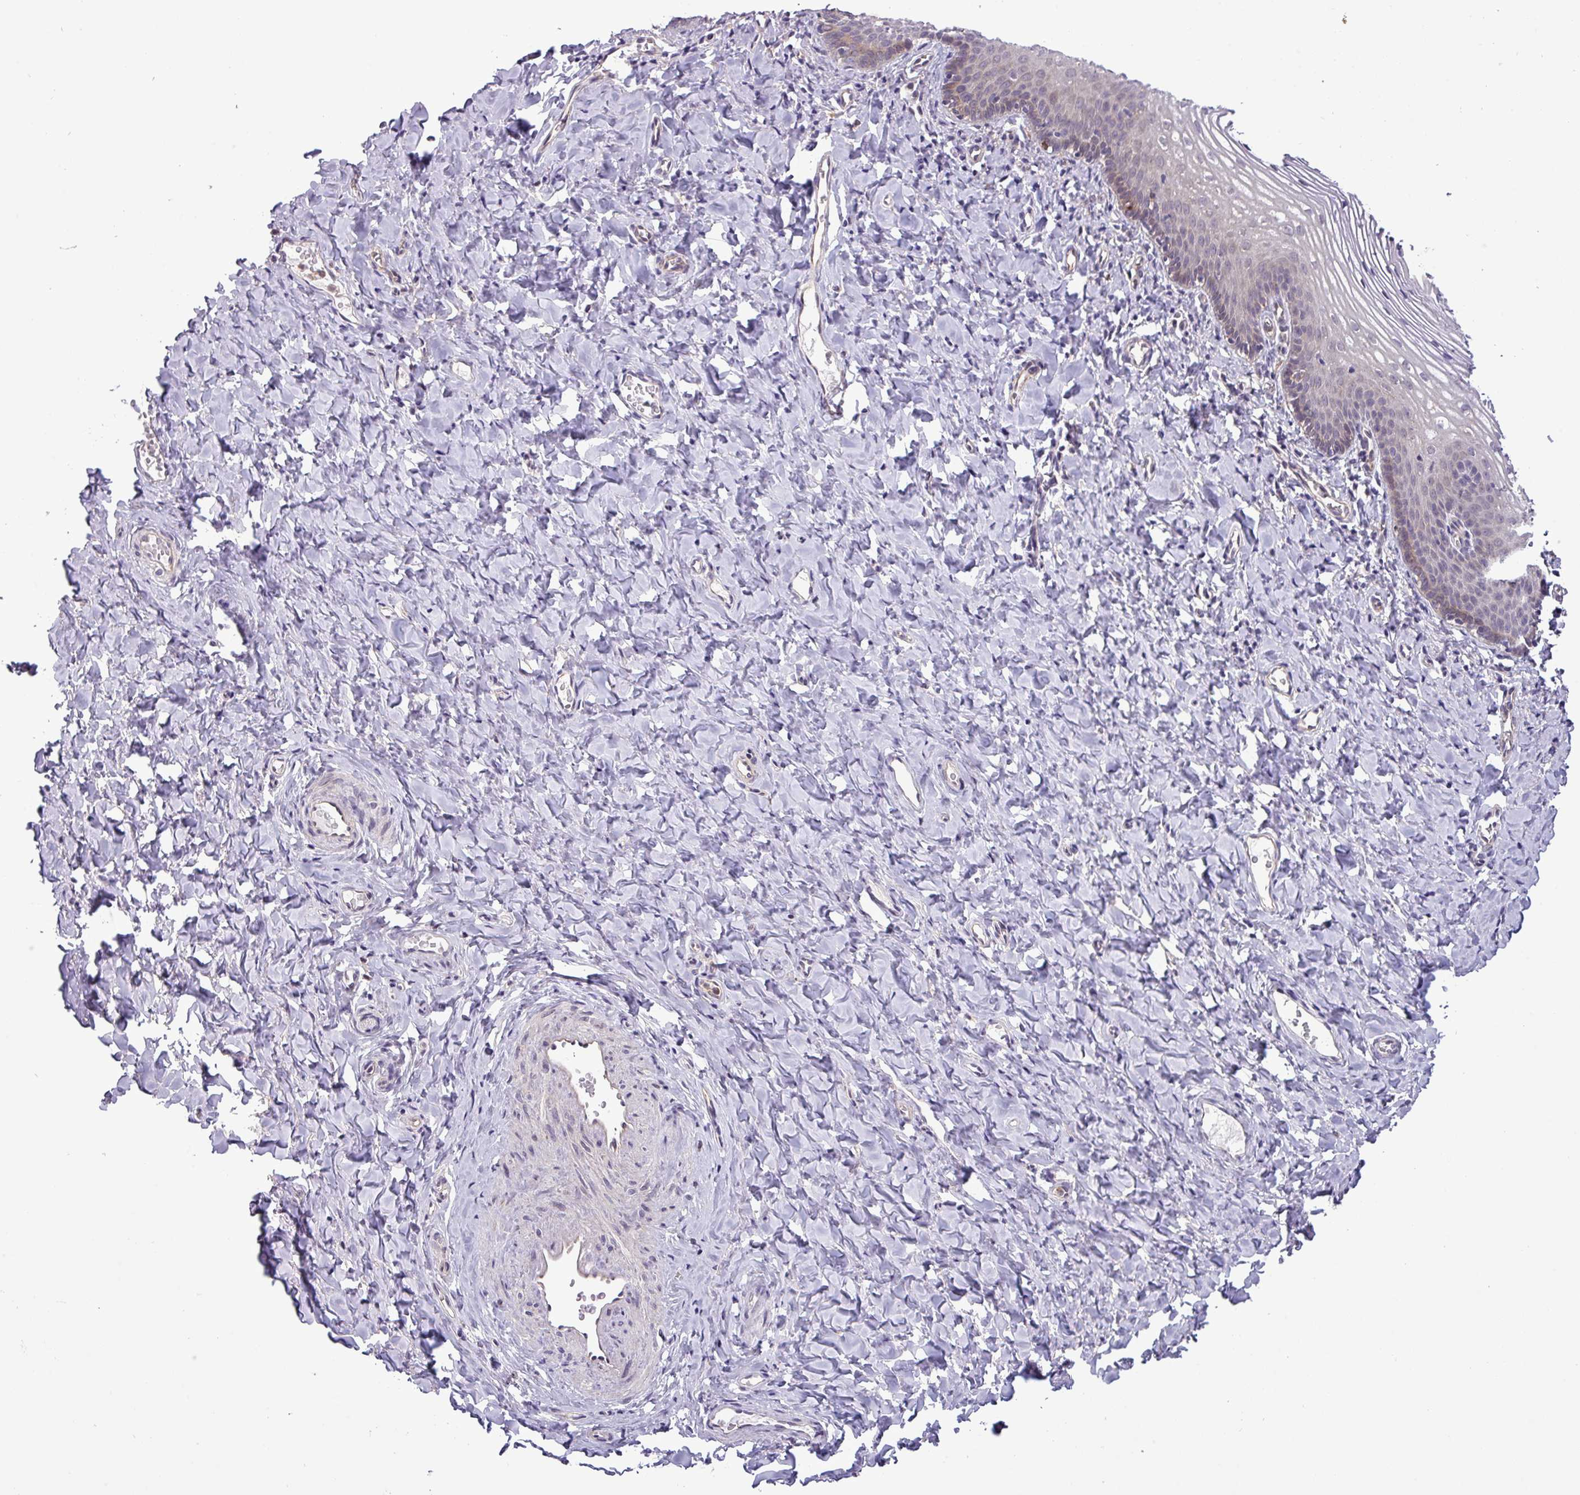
{"staining": {"intensity": "moderate", "quantity": "<25%", "location": "cytoplasmic/membranous,nuclear"}, "tissue": "vagina", "cell_type": "Squamous epithelial cells", "image_type": "normal", "snomed": [{"axis": "morphology", "description": "Normal tissue, NOS"}, {"axis": "topography", "description": "Vagina"}], "caption": "Brown immunohistochemical staining in benign vagina displays moderate cytoplasmic/membranous,nuclear expression in approximately <25% of squamous epithelial cells. (DAB (3,3'-diaminobenzidine) IHC with brightfield microscopy, high magnification).", "gene": "NPFFR1", "patient": {"sex": "female", "age": 60}}